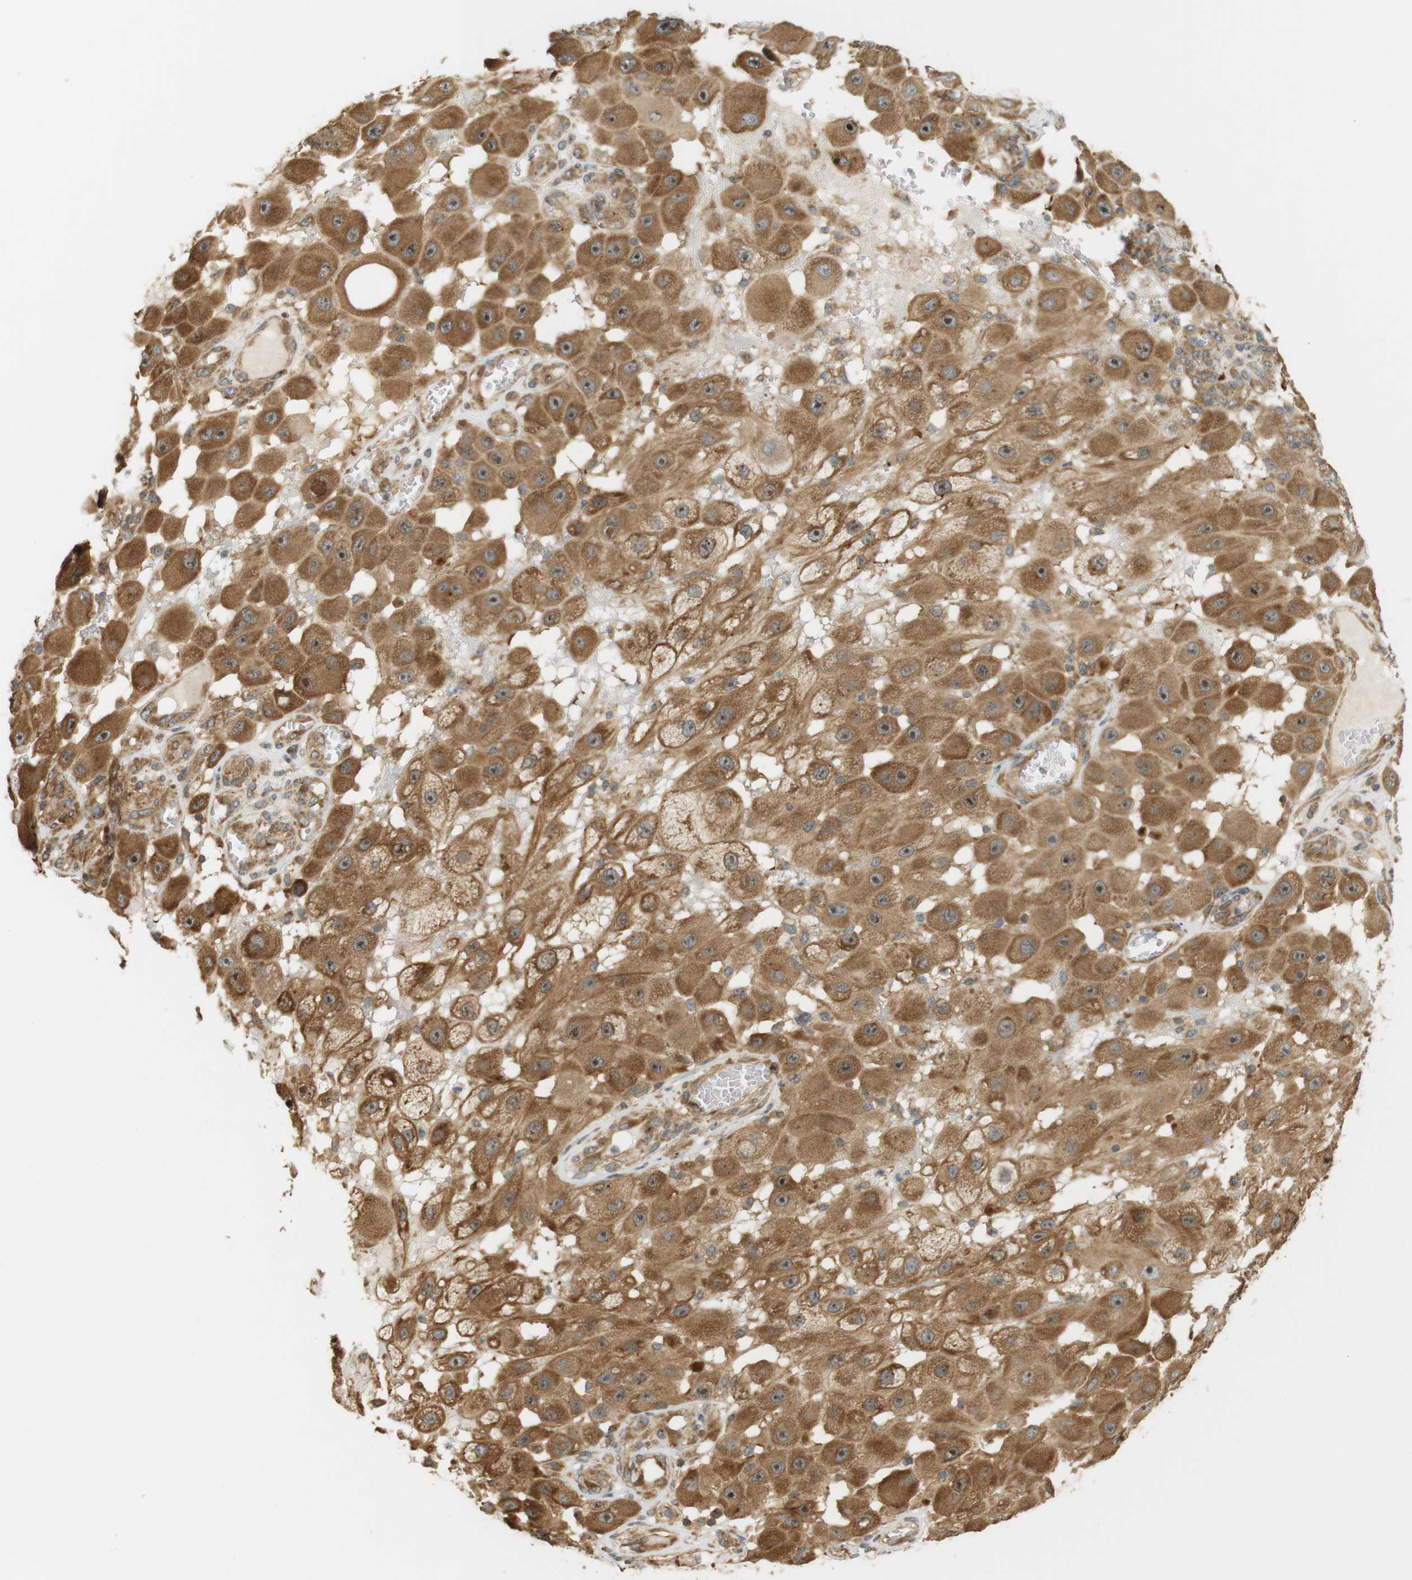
{"staining": {"intensity": "moderate", "quantity": ">75%", "location": "cytoplasmic/membranous,nuclear"}, "tissue": "melanoma", "cell_type": "Tumor cells", "image_type": "cancer", "snomed": [{"axis": "morphology", "description": "Malignant melanoma, NOS"}, {"axis": "topography", "description": "Skin"}], "caption": "Protein staining displays moderate cytoplasmic/membranous and nuclear positivity in approximately >75% of tumor cells in malignant melanoma. (Brightfield microscopy of DAB IHC at high magnification).", "gene": "PA2G4", "patient": {"sex": "female", "age": 81}}